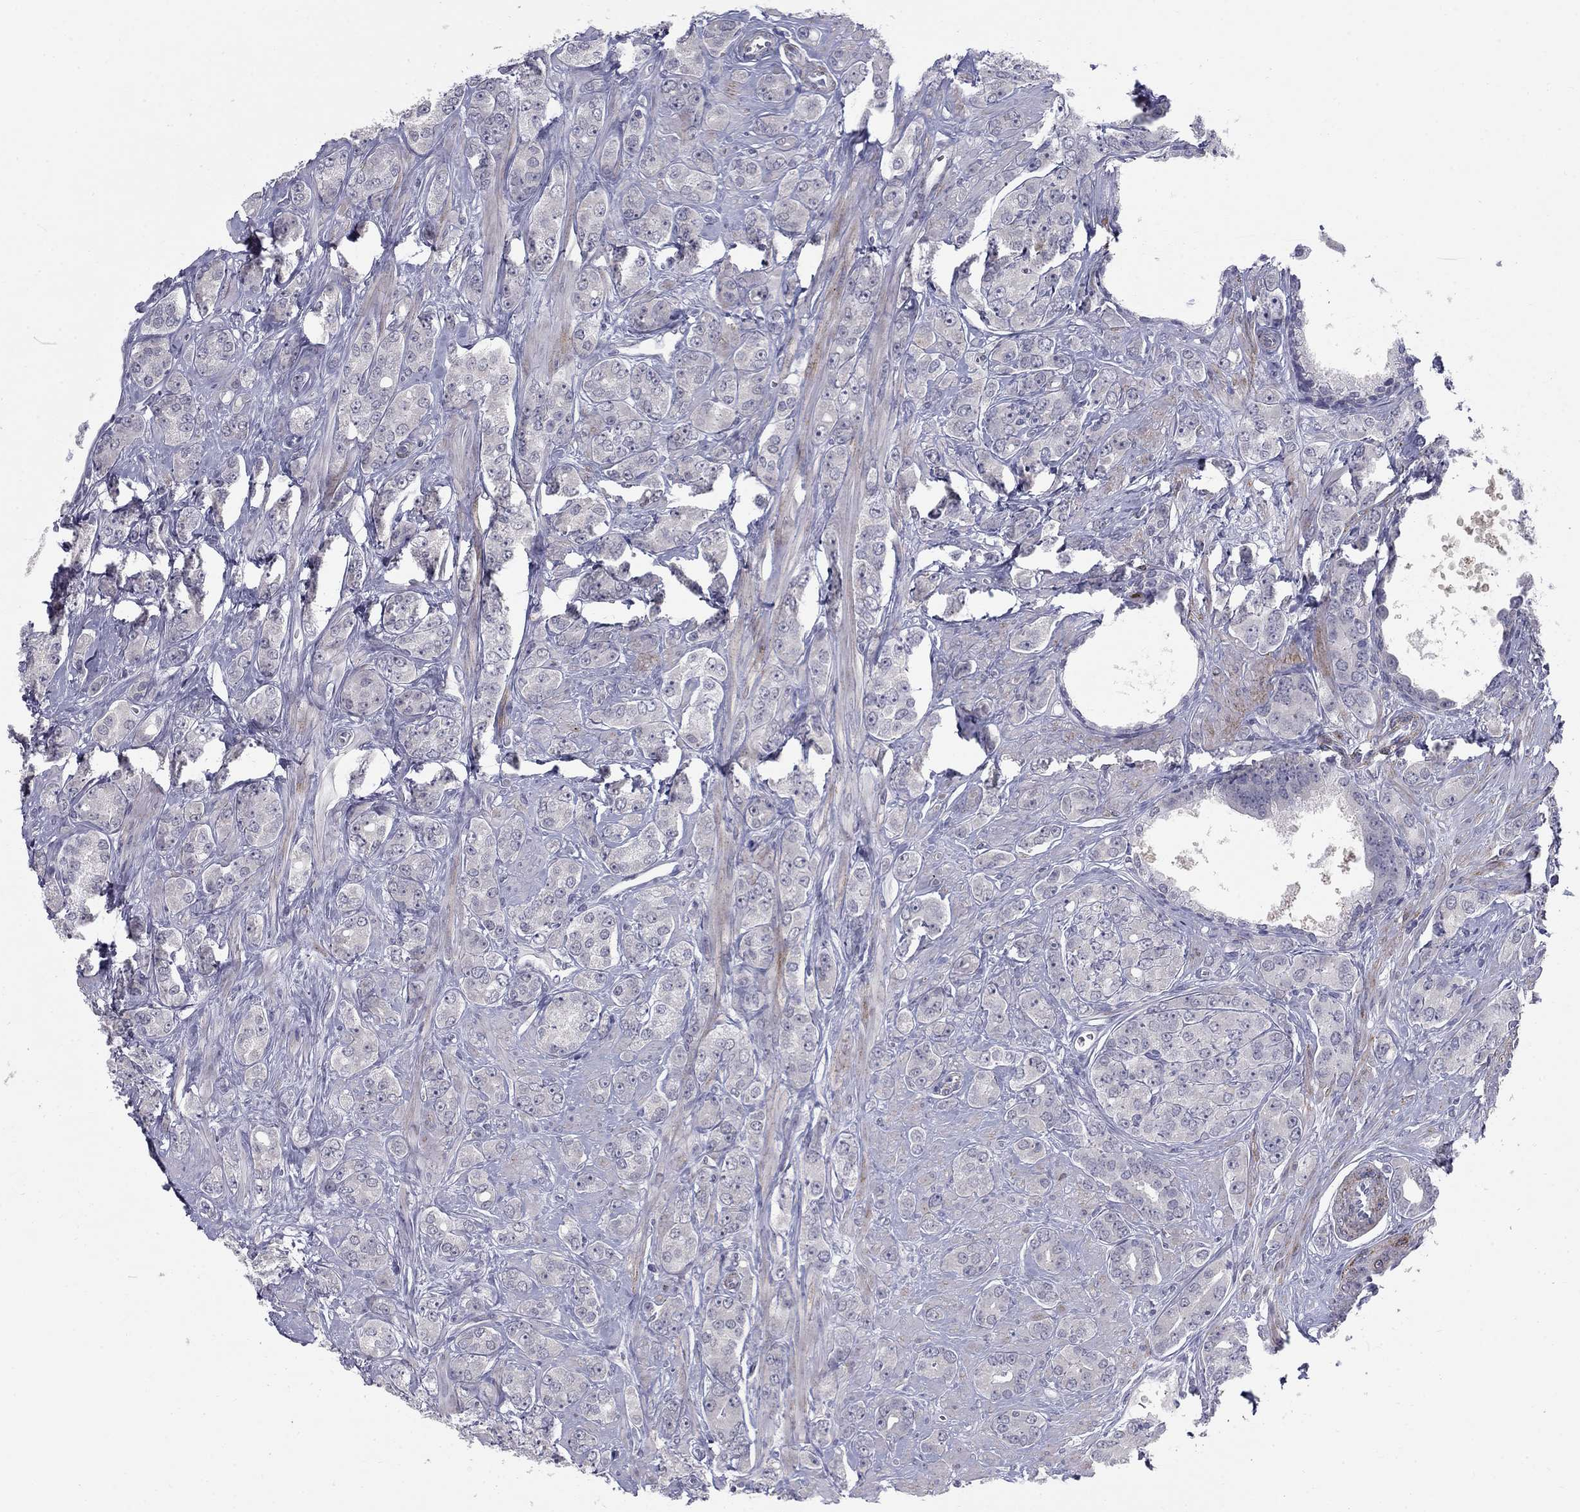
{"staining": {"intensity": "negative", "quantity": "none", "location": "none"}, "tissue": "prostate cancer", "cell_type": "Tumor cells", "image_type": "cancer", "snomed": [{"axis": "morphology", "description": "Adenocarcinoma, NOS"}, {"axis": "topography", "description": "Prostate"}], "caption": "Protein analysis of prostate cancer (adenocarcinoma) displays no significant expression in tumor cells.", "gene": "NTRK2", "patient": {"sex": "male", "age": 67}}